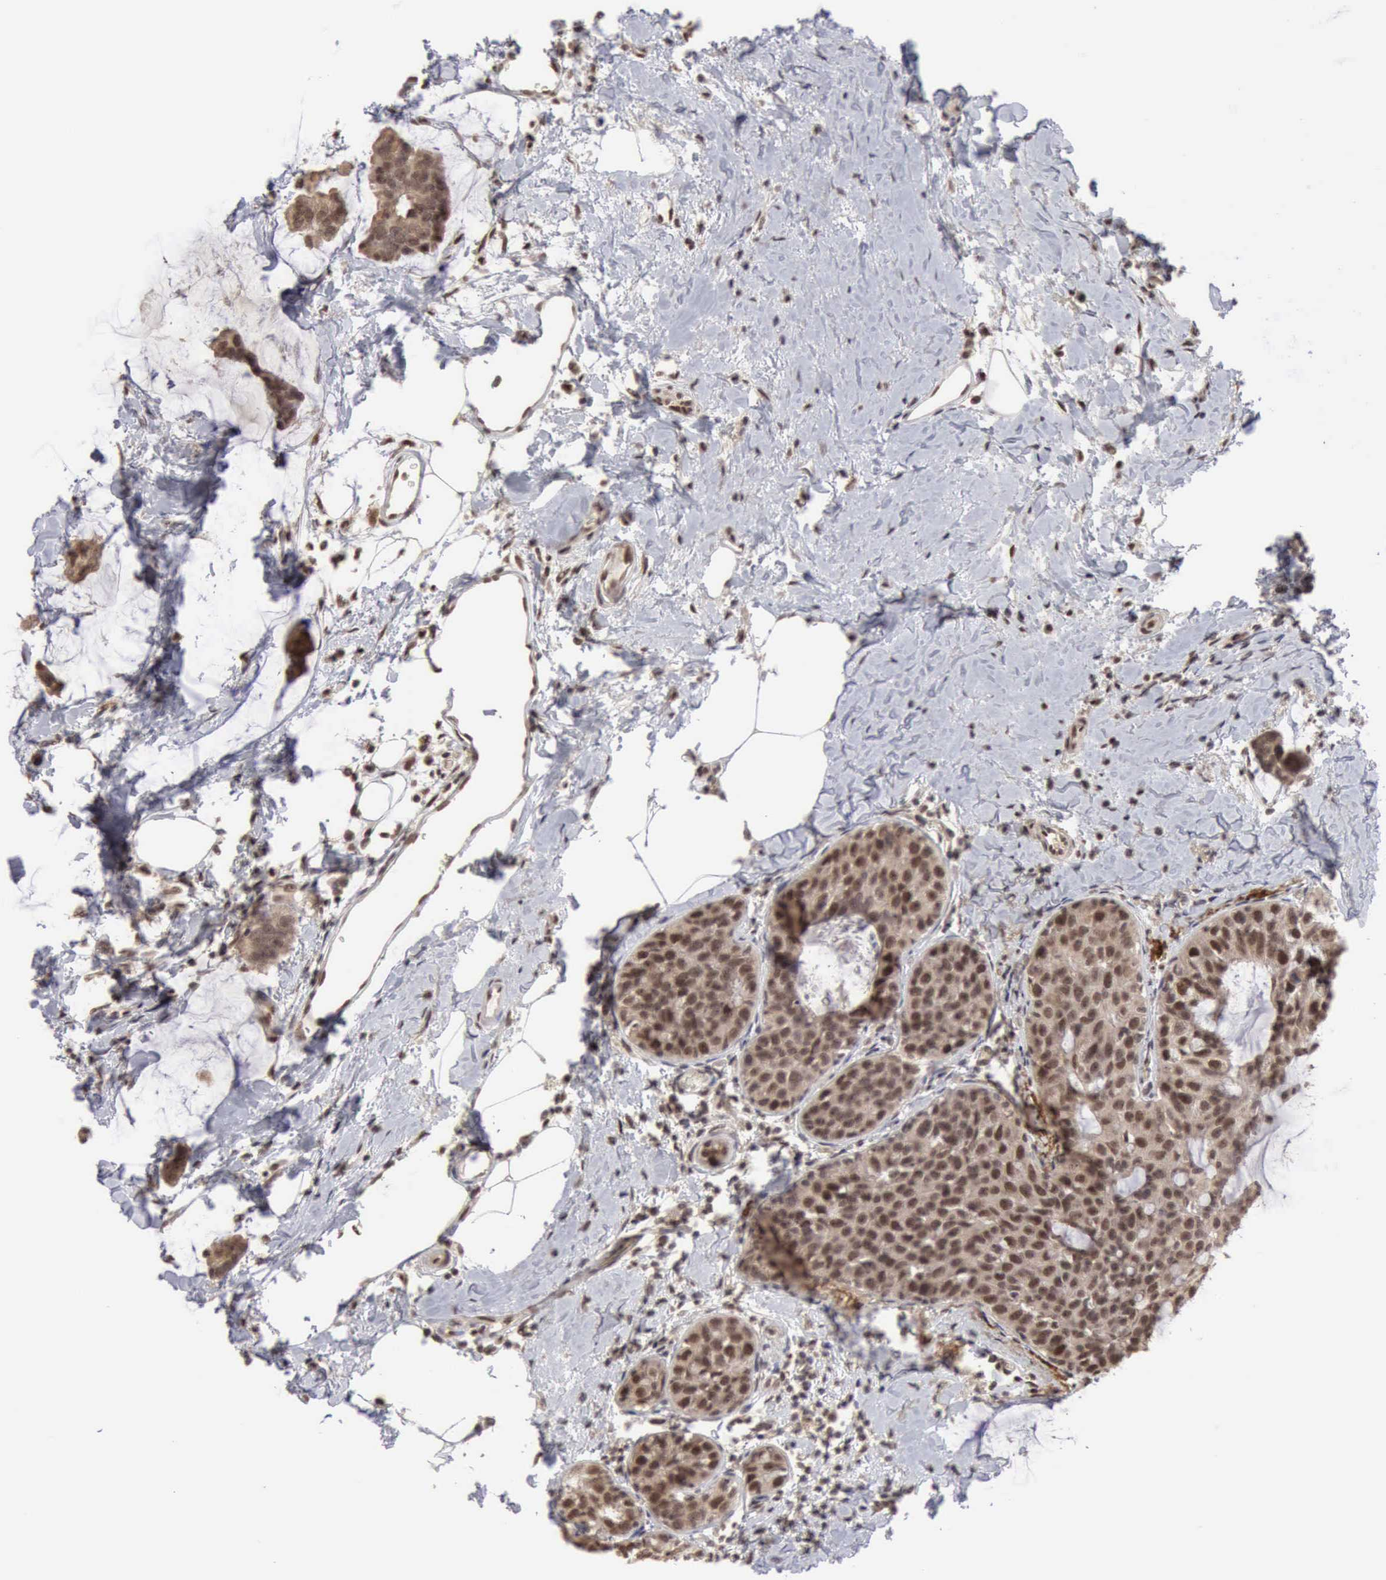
{"staining": {"intensity": "moderate", "quantity": ">75%", "location": "cytoplasmic/membranous,nuclear"}, "tissue": "breast cancer", "cell_type": "Tumor cells", "image_type": "cancer", "snomed": [{"axis": "morphology", "description": "Normal tissue, NOS"}, {"axis": "morphology", "description": "Duct carcinoma"}, {"axis": "topography", "description": "Breast"}], "caption": "Human breast cancer (infiltrating ductal carcinoma) stained for a protein (brown) displays moderate cytoplasmic/membranous and nuclear positive positivity in approximately >75% of tumor cells.", "gene": "CDKN2A", "patient": {"sex": "female", "age": 50}}